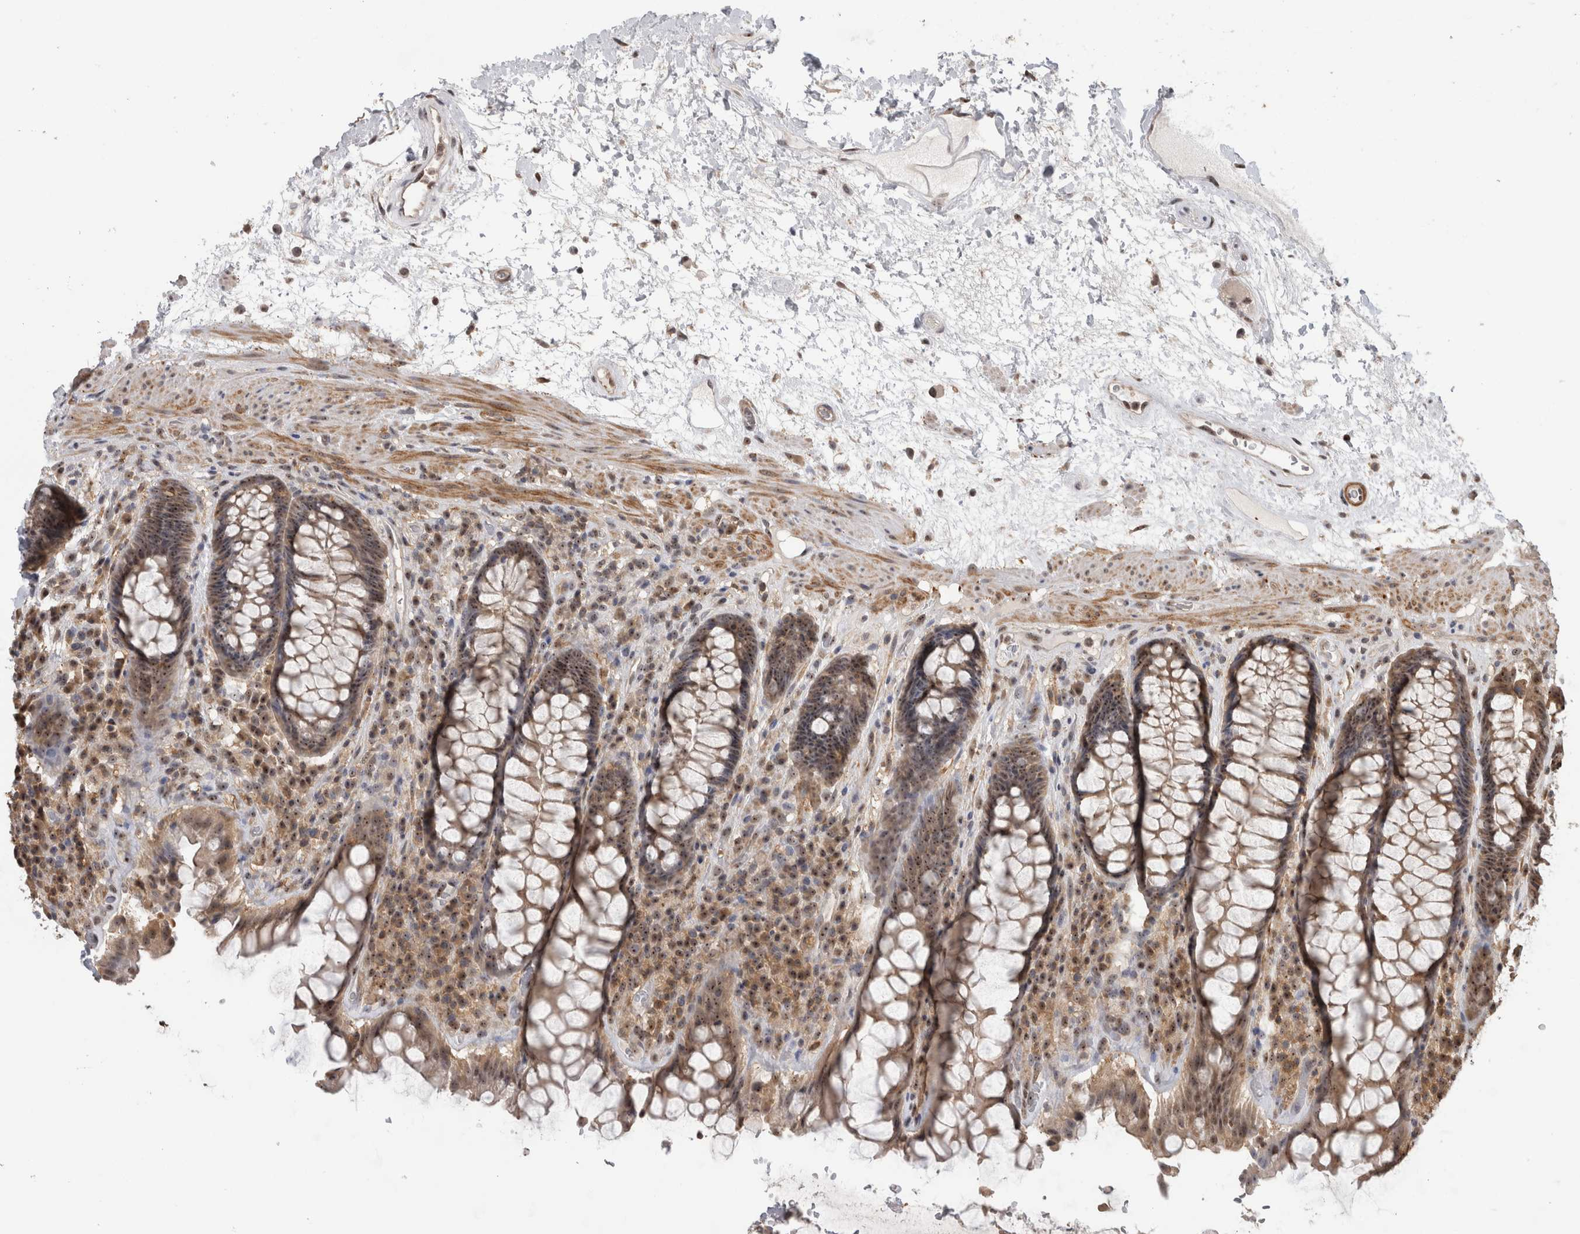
{"staining": {"intensity": "moderate", "quantity": ">75%", "location": "cytoplasmic/membranous,nuclear"}, "tissue": "rectum", "cell_type": "Glandular cells", "image_type": "normal", "snomed": [{"axis": "morphology", "description": "Normal tissue, NOS"}, {"axis": "topography", "description": "Rectum"}], "caption": "Unremarkable rectum demonstrates moderate cytoplasmic/membranous,nuclear positivity in about >75% of glandular cells.", "gene": "TDRD7", "patient": {"sex": "male", "age": 64}}